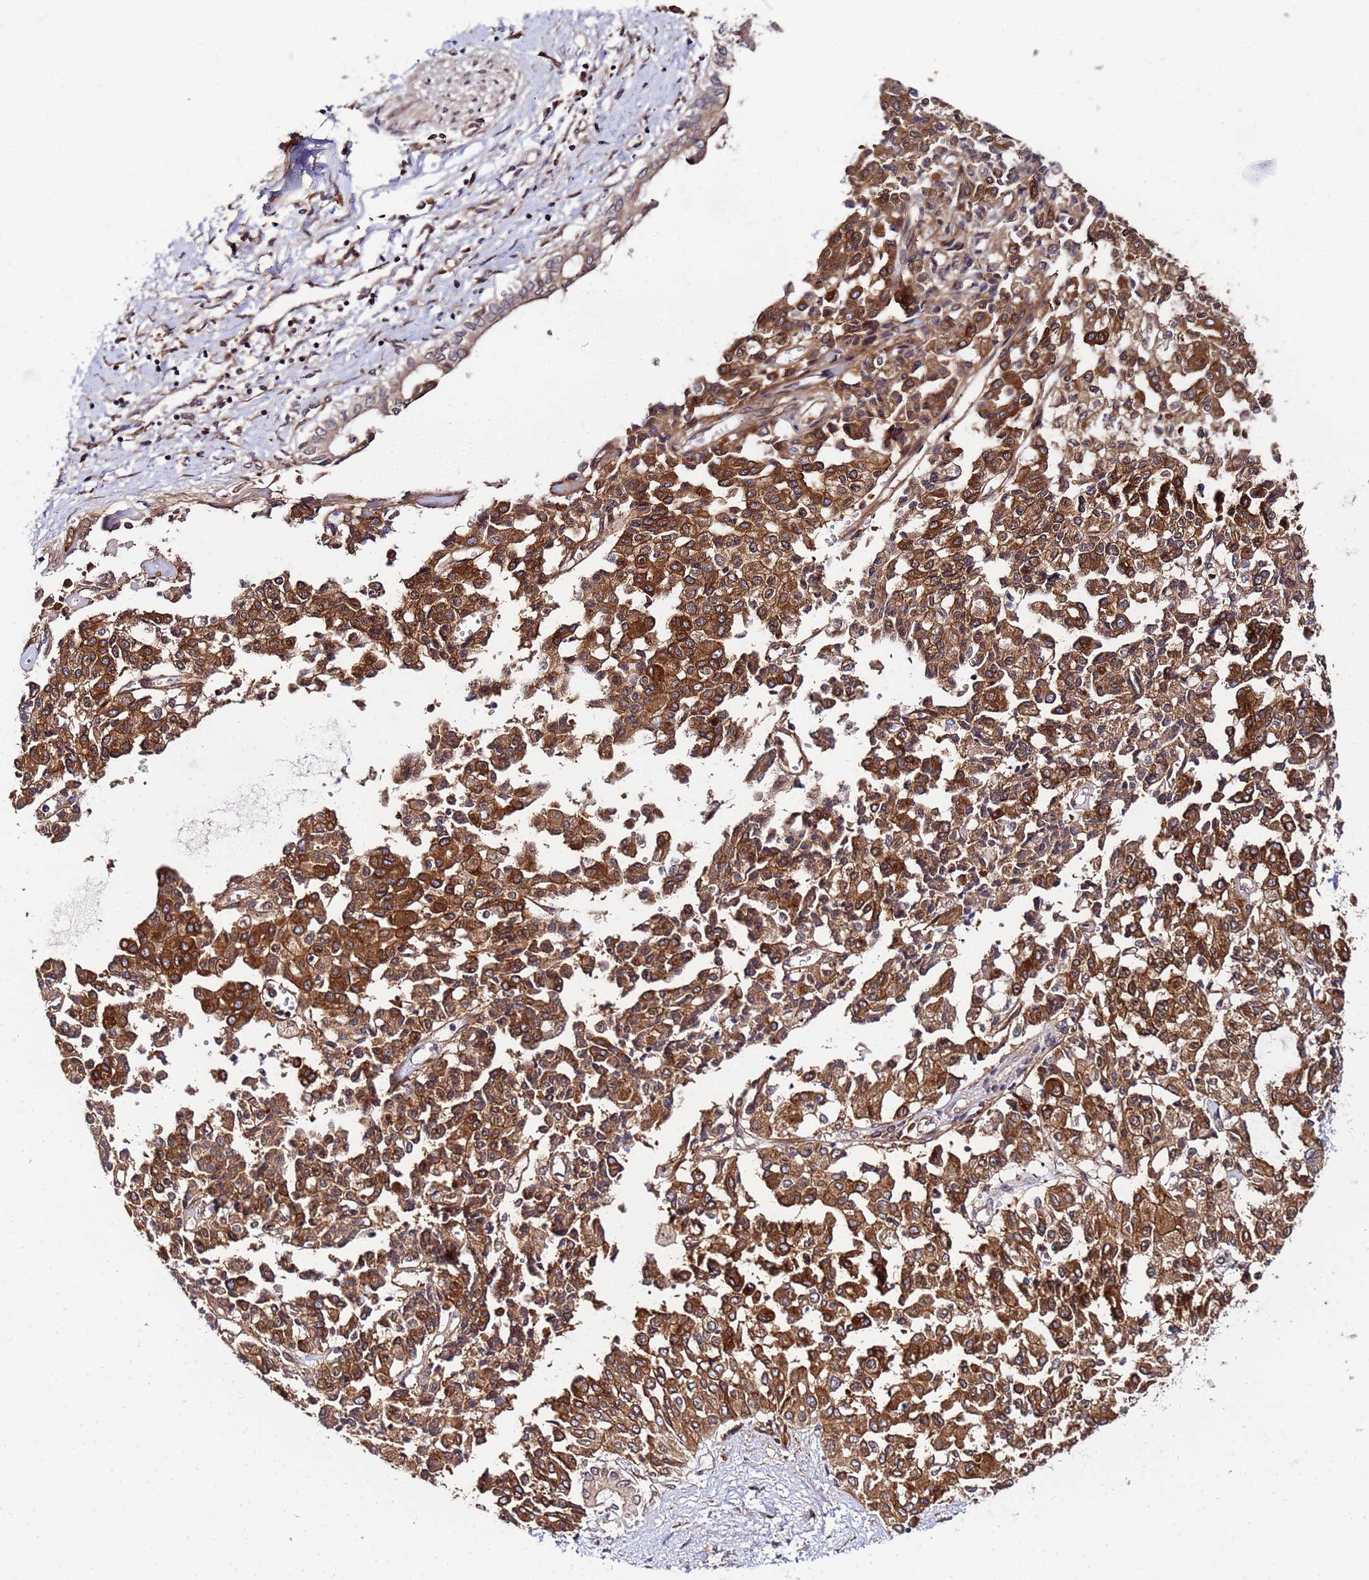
{"staining": {"intensity": "moderate", "quantity": ">75%", "location": "cytoplasmic/membranous"}, "tissue": "liver cancer", "cell_type": "Tumor cells", "image_type": "cancer", "snomed": [{"axis": "morphology", "description": "Cholangiocarcinoma"}, {"axis": "topography", "description": "Liver"}], "caption": "Approximately >75% of tumor cells in human liver cholangiocarcinoma display moderate cytoplasmic/membranous protein staining as visualized by brown immunohistochemical staining.", "gene": "UNC93B1", "patient": {"sex": "female", "age": 77}}